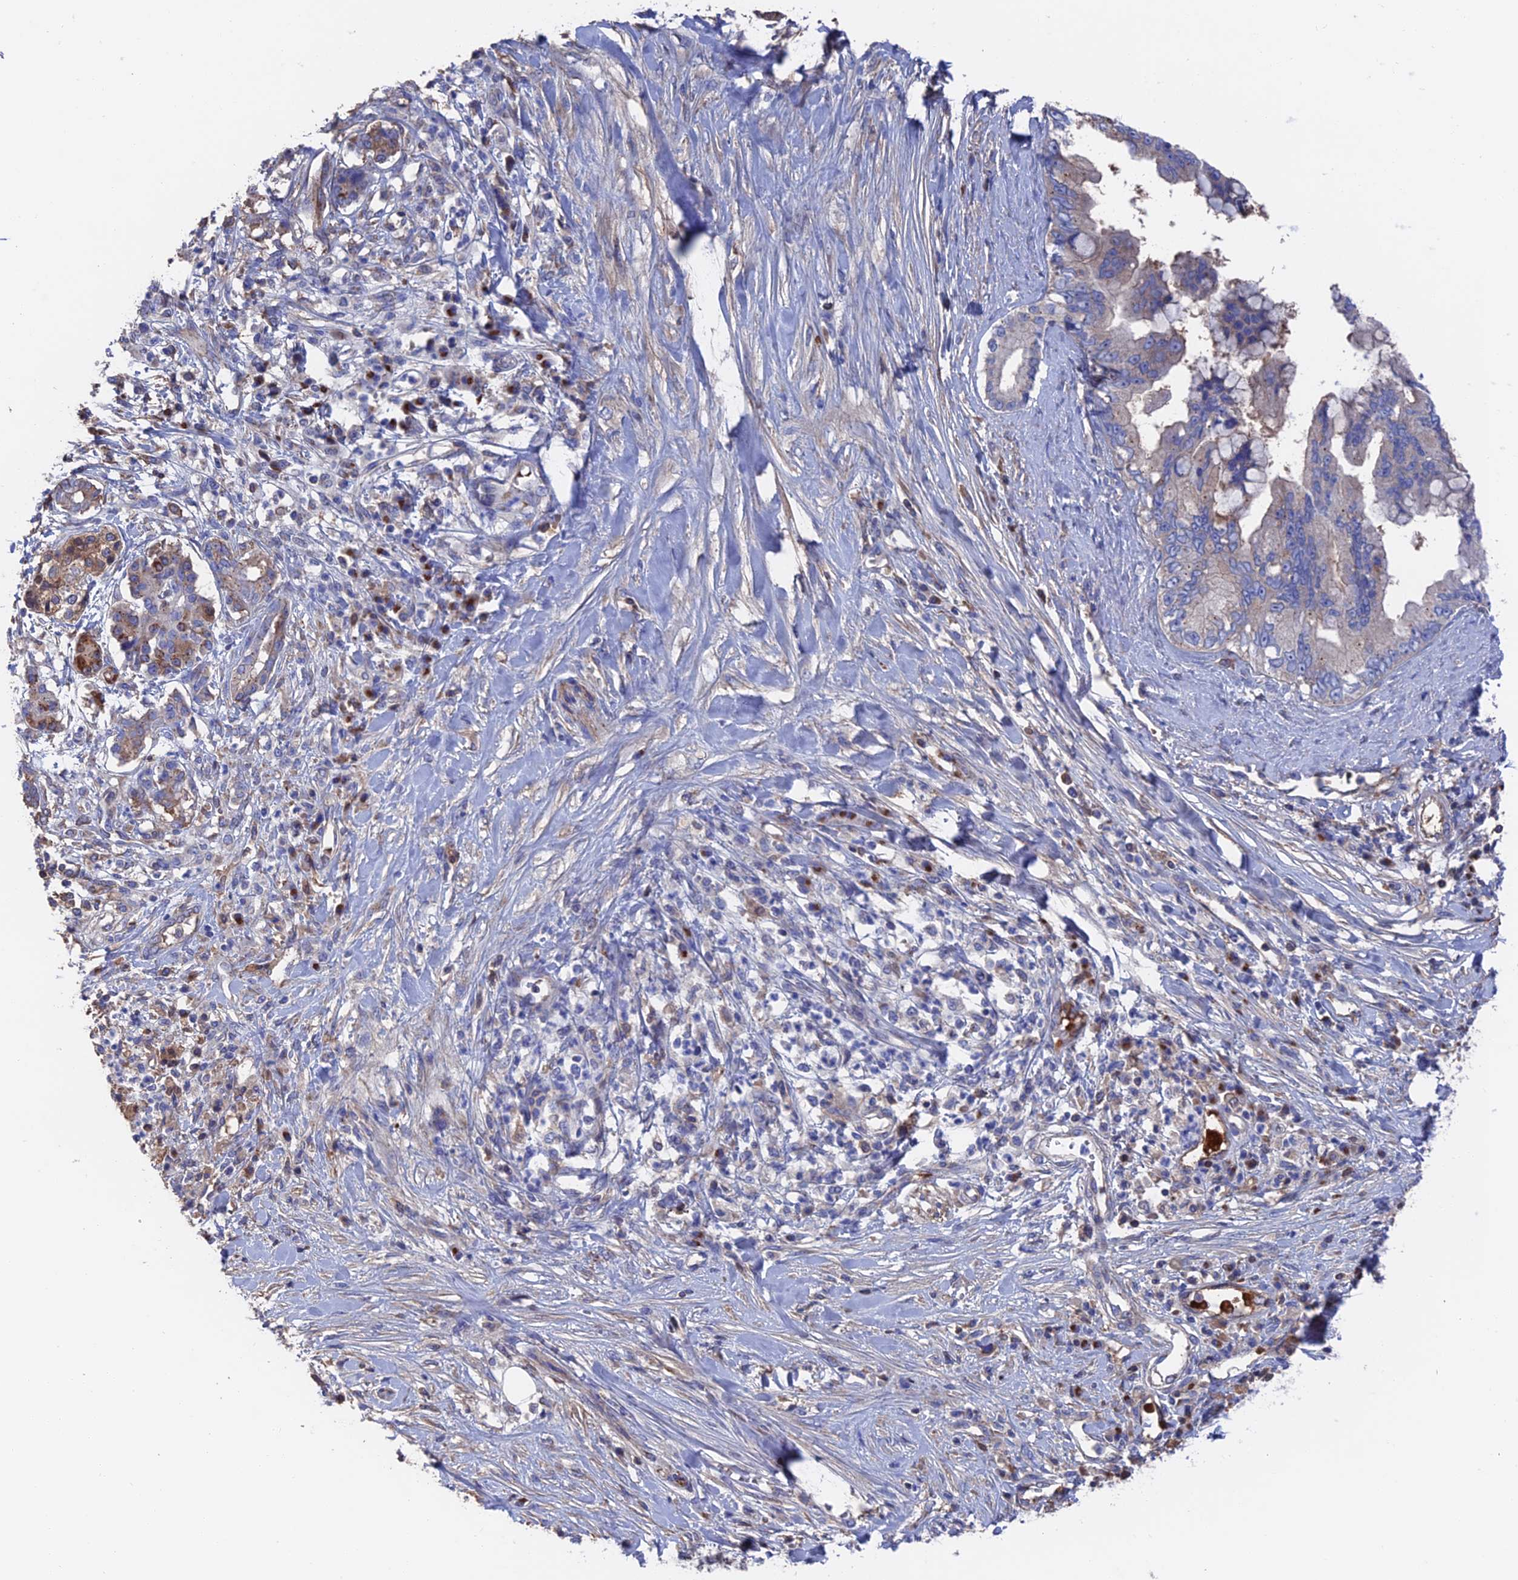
{"staining": {"intensity": "negative", "quantity": "none", "location": "none"}, "tissue": "pancreatic cancer", "cell_type": "Tumor cells", "image_type": "cancer", "snomed": [{"axis": "morphology", "description": "Adenocarcinoma, NOS"}, {"axis": "topography", "description": "Pancreas"}], "caption": "This histopathology image is of pancreatic adenocarcinoma stained with immunohistochemistry (IHC) to label a protein in brown with the nuclei are counter-stained blue. There is no positivity in tumor cells.", "gene": "HPF1", "patient": {"sex": "female", "age": 56}}